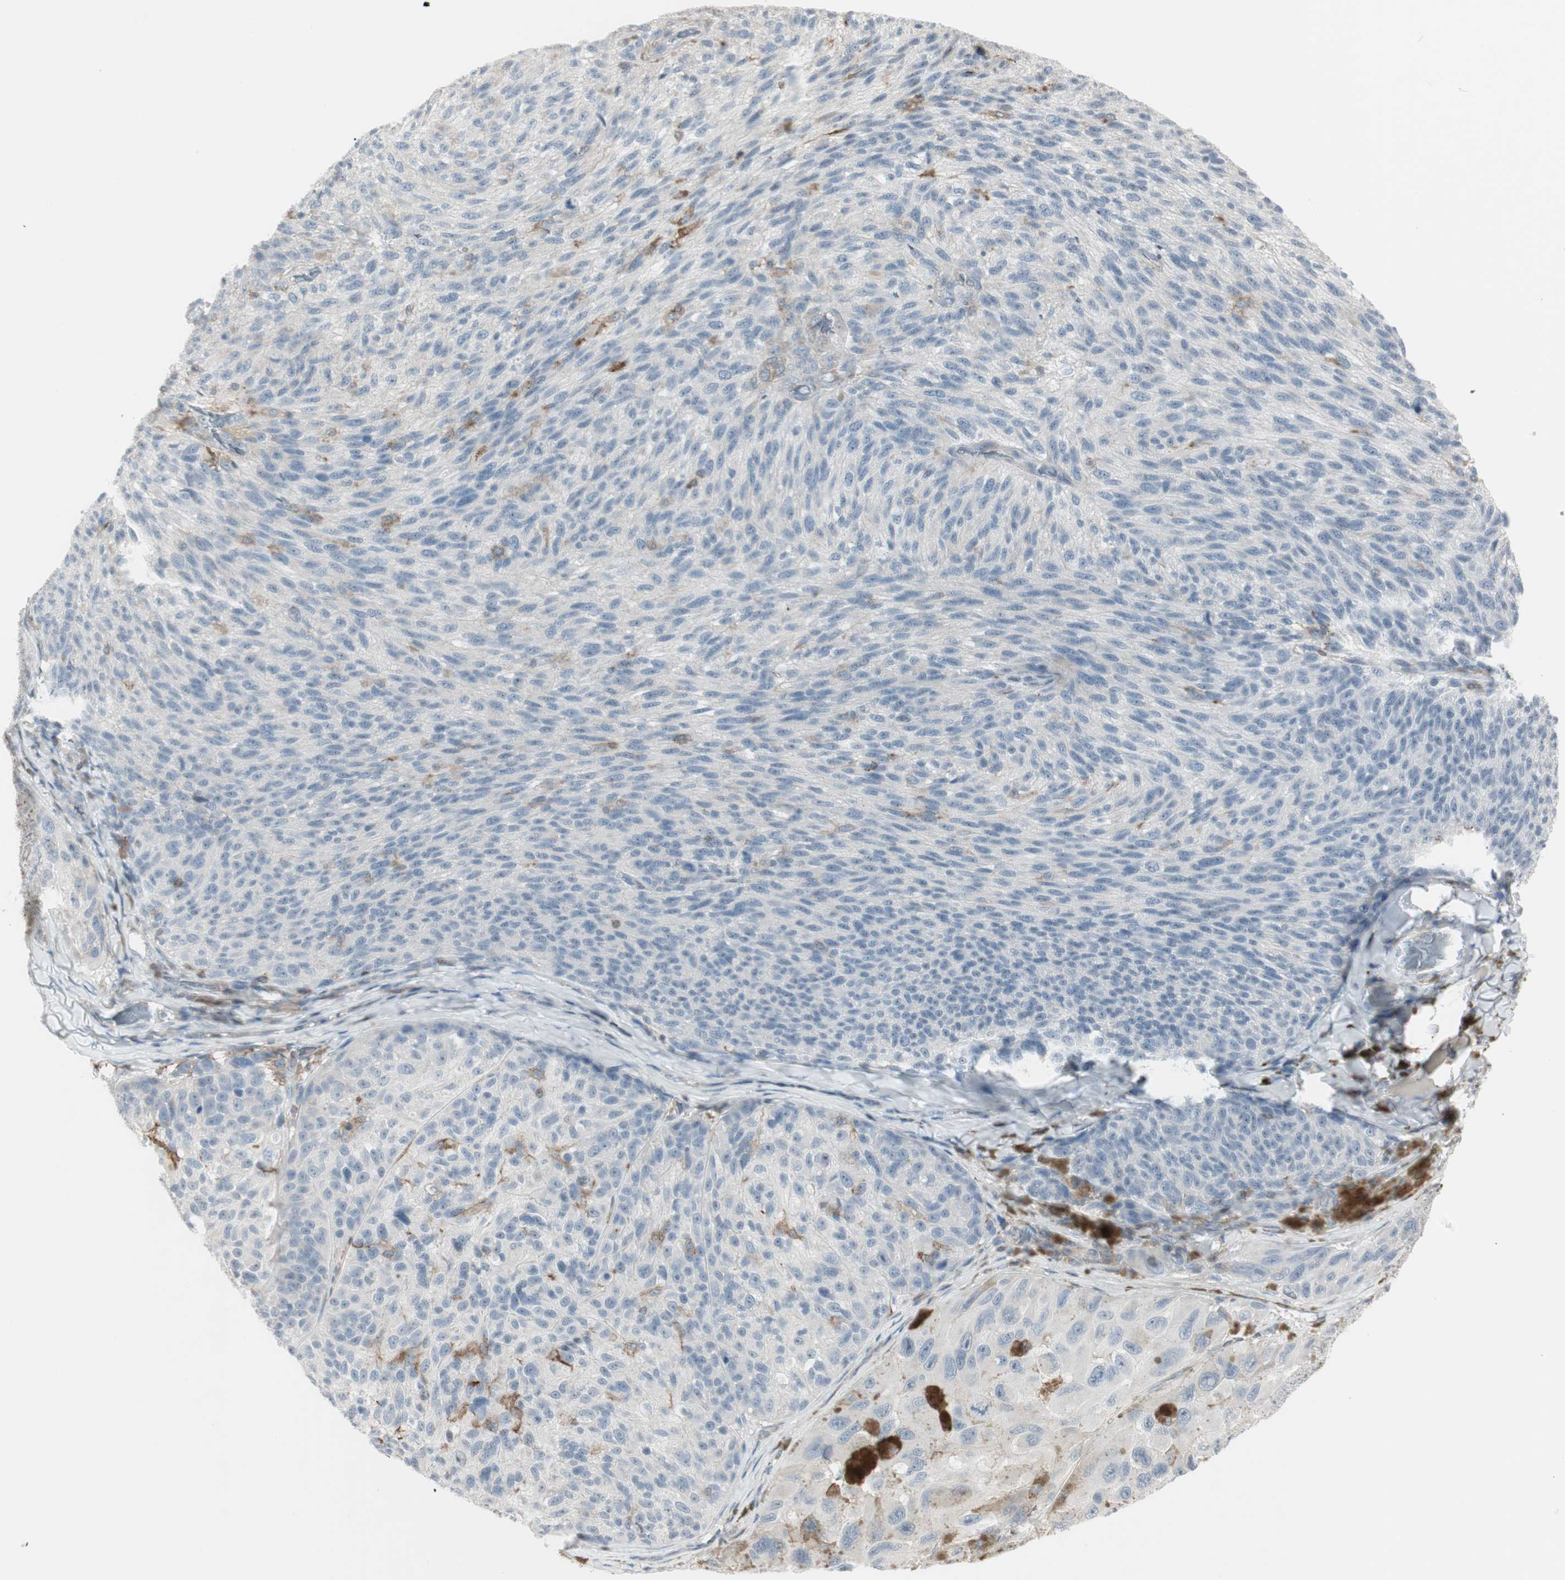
{"staining": {"intensity": "negative", "quantity": "none", "location": "none"}, "tissue": "melanoma", "cell_type": "Tumor cells", "image_type": "cancer", "snomed": [{"axis": "morphology", "description": "Malignant melanoma, NOS"}, {"axis": "topography", "description": "Skin"}], "caption": "There is no significant staining in tumor cells of melanoma.", "gene": "MAP4K4", "patient": {"sex": "female", "age": 73}}